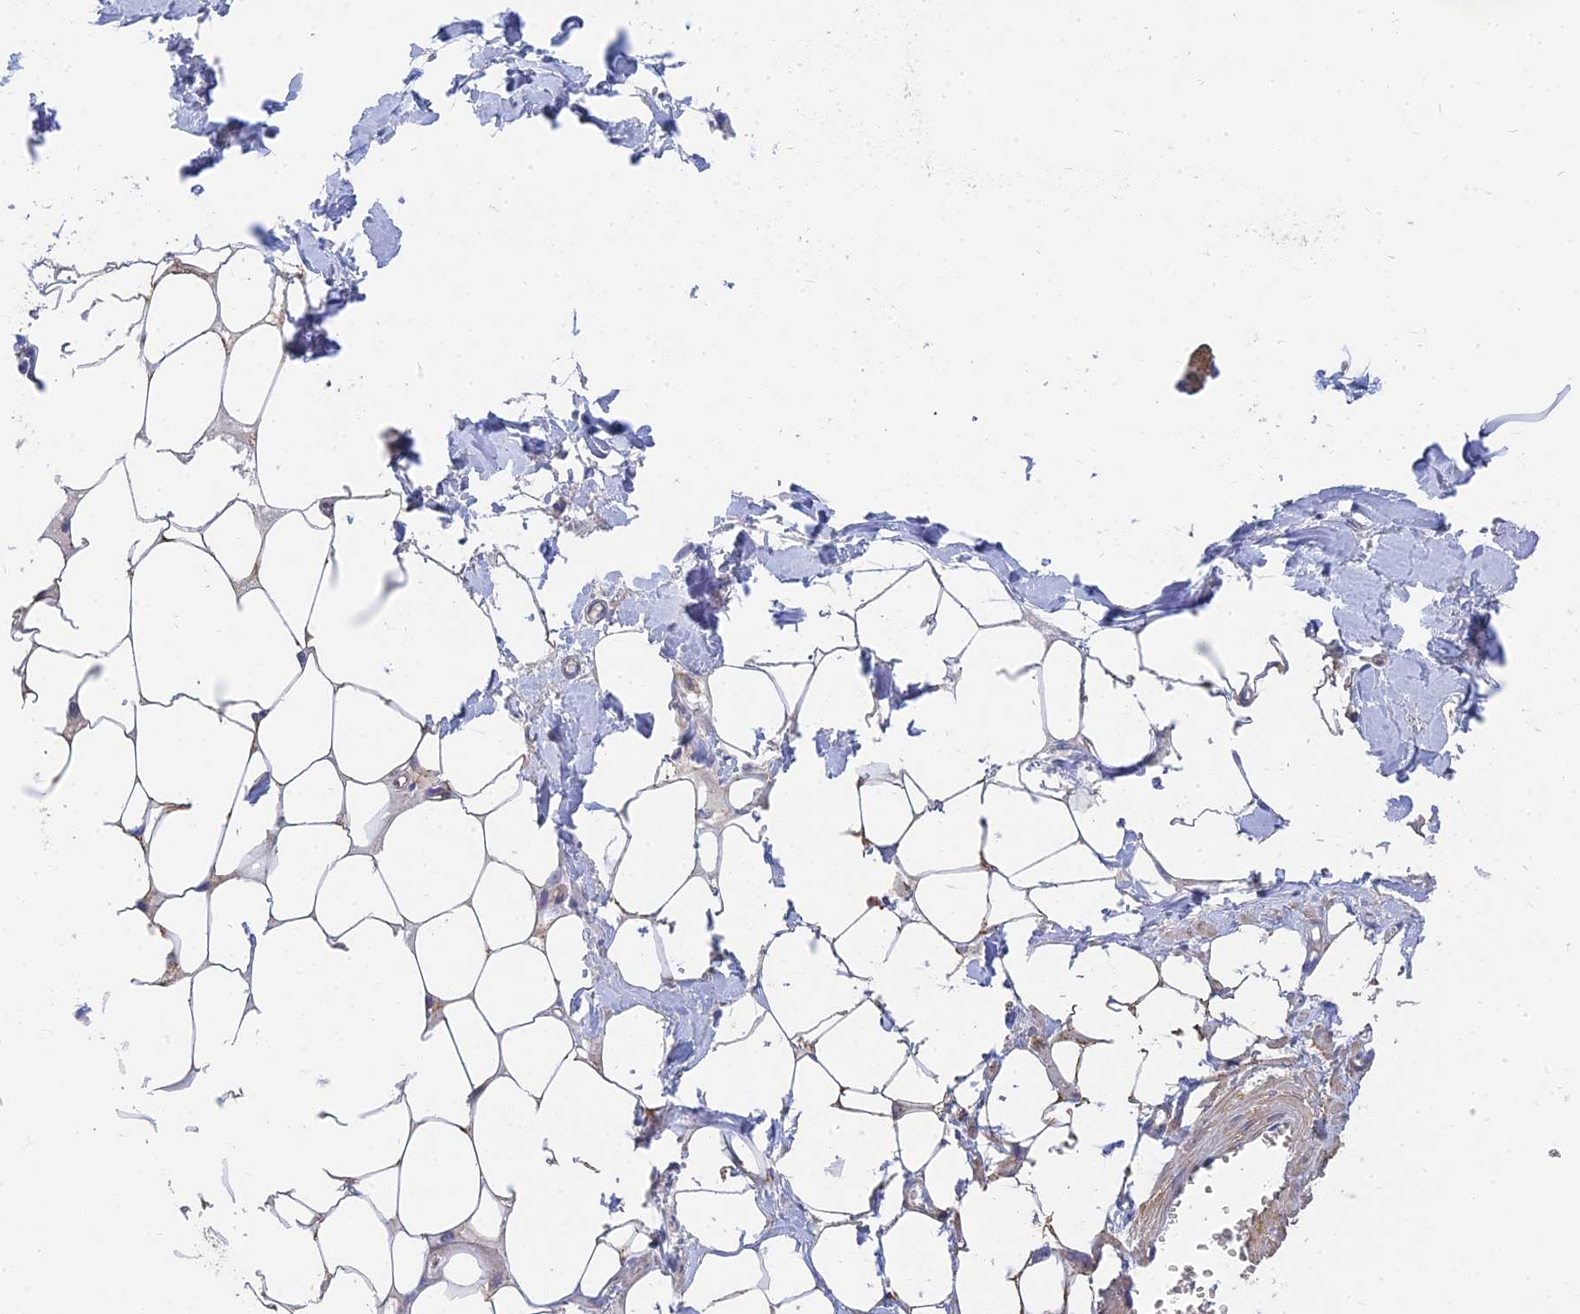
{"staining": {"intensity": "moderate", "quantity": ">75%", "location": "cytoplasmic/membranous"}, "tissue": "skeletal muscle", "cell_type": "Myocytes", "image_type": "normal", "snomed": [{"axis": "morphology", "description": "Normal tissue, NOS"}, {"axis": "morphology", "description": "Basal cell carcinoma"}, {"axis": "topography", "description": "Skeletal muscle"}], "caption": "Brown immunohistochemical staining in normal human skeletal muscle reveals moderate cytoplasmic/membranous staining in approximately >75% of myocytes. (Brightfield microscopy of DAB IHC at high magnification).", "gene": "MRPL15", "patient": {"sex": "female", "age": 64}}